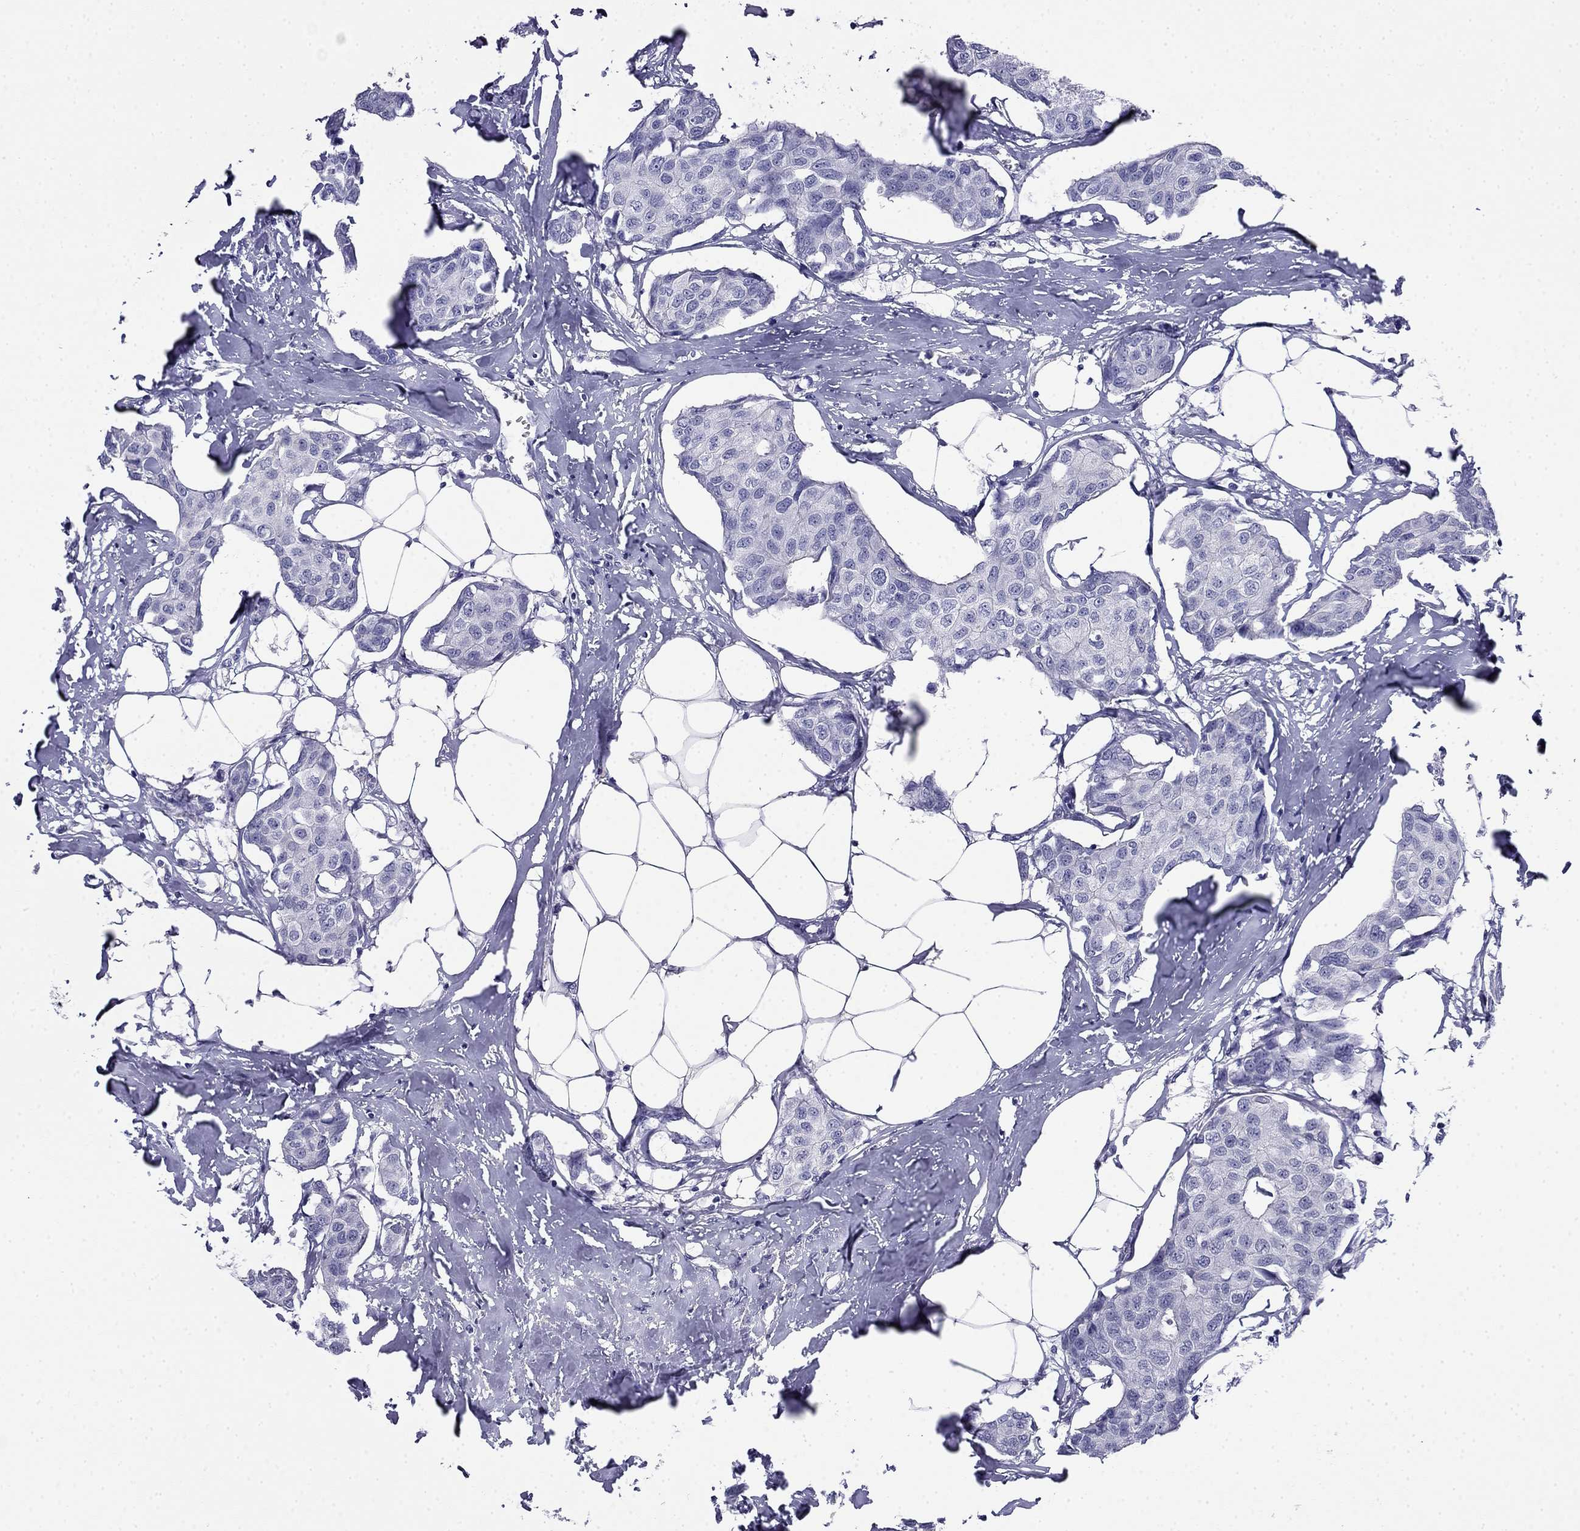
{"staining": {"intensity": "negative", "quantity": "none", "location": "none"}, "tissue": "breast cancer", "cell_type": "Tumor cells", "image_type": "cancer", "snomed": [{"axis": "morphology", "description": "Duct carcinoma"}, {"axis": "topography", "description": "Breast"}], "caption": "Histopathology image shows no significant protein positivity in tumor cells of breast cancer.", "gene": "MYO15A", "patient": {"sex": "female", "age": 80}}